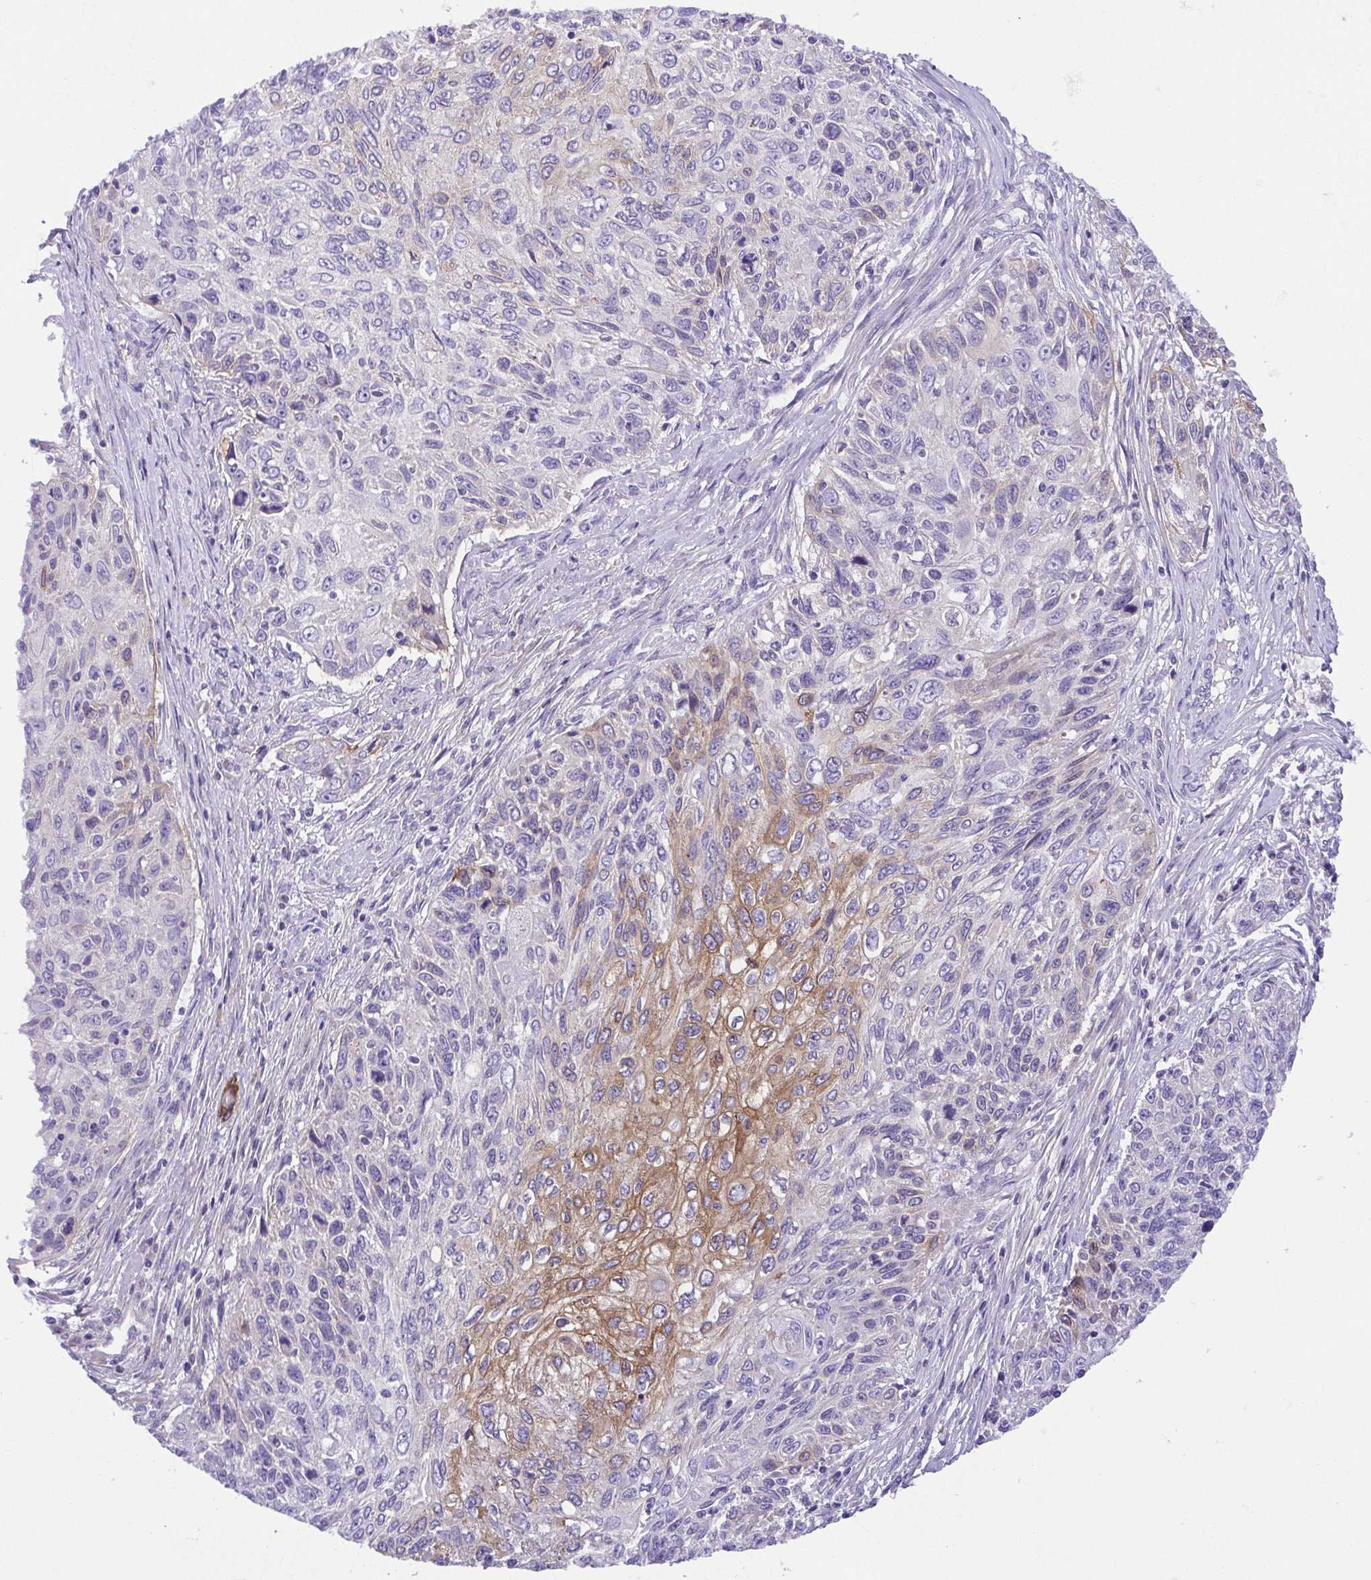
{"staining": {"intensity": "moderate", "quantity": "<25%", "location": "cytoplasmic/membranous"}, "tissue": "skin cancer", "cell_type": "Tumor cells", "image_type": "cancer", "snomed": [{"axis": "morphology", "description": "Squamous cell carcinoma, NOS"}, {"axis": "topography", "description": "Skin"}], "caption": "High-magnification brightfield microscopy of squamous cell carcinoma (skin) stained with DAB (3,3'-diaminobenzidine) (brown) and counterstained with hematoxylin (blue). tumor cells exhibit moderate cytoplasmic/membranous positivity is appreciated in approximately<25% of cells.", "gene": "SLC13A1", "patient": {"sex": "male", "age": 92}}